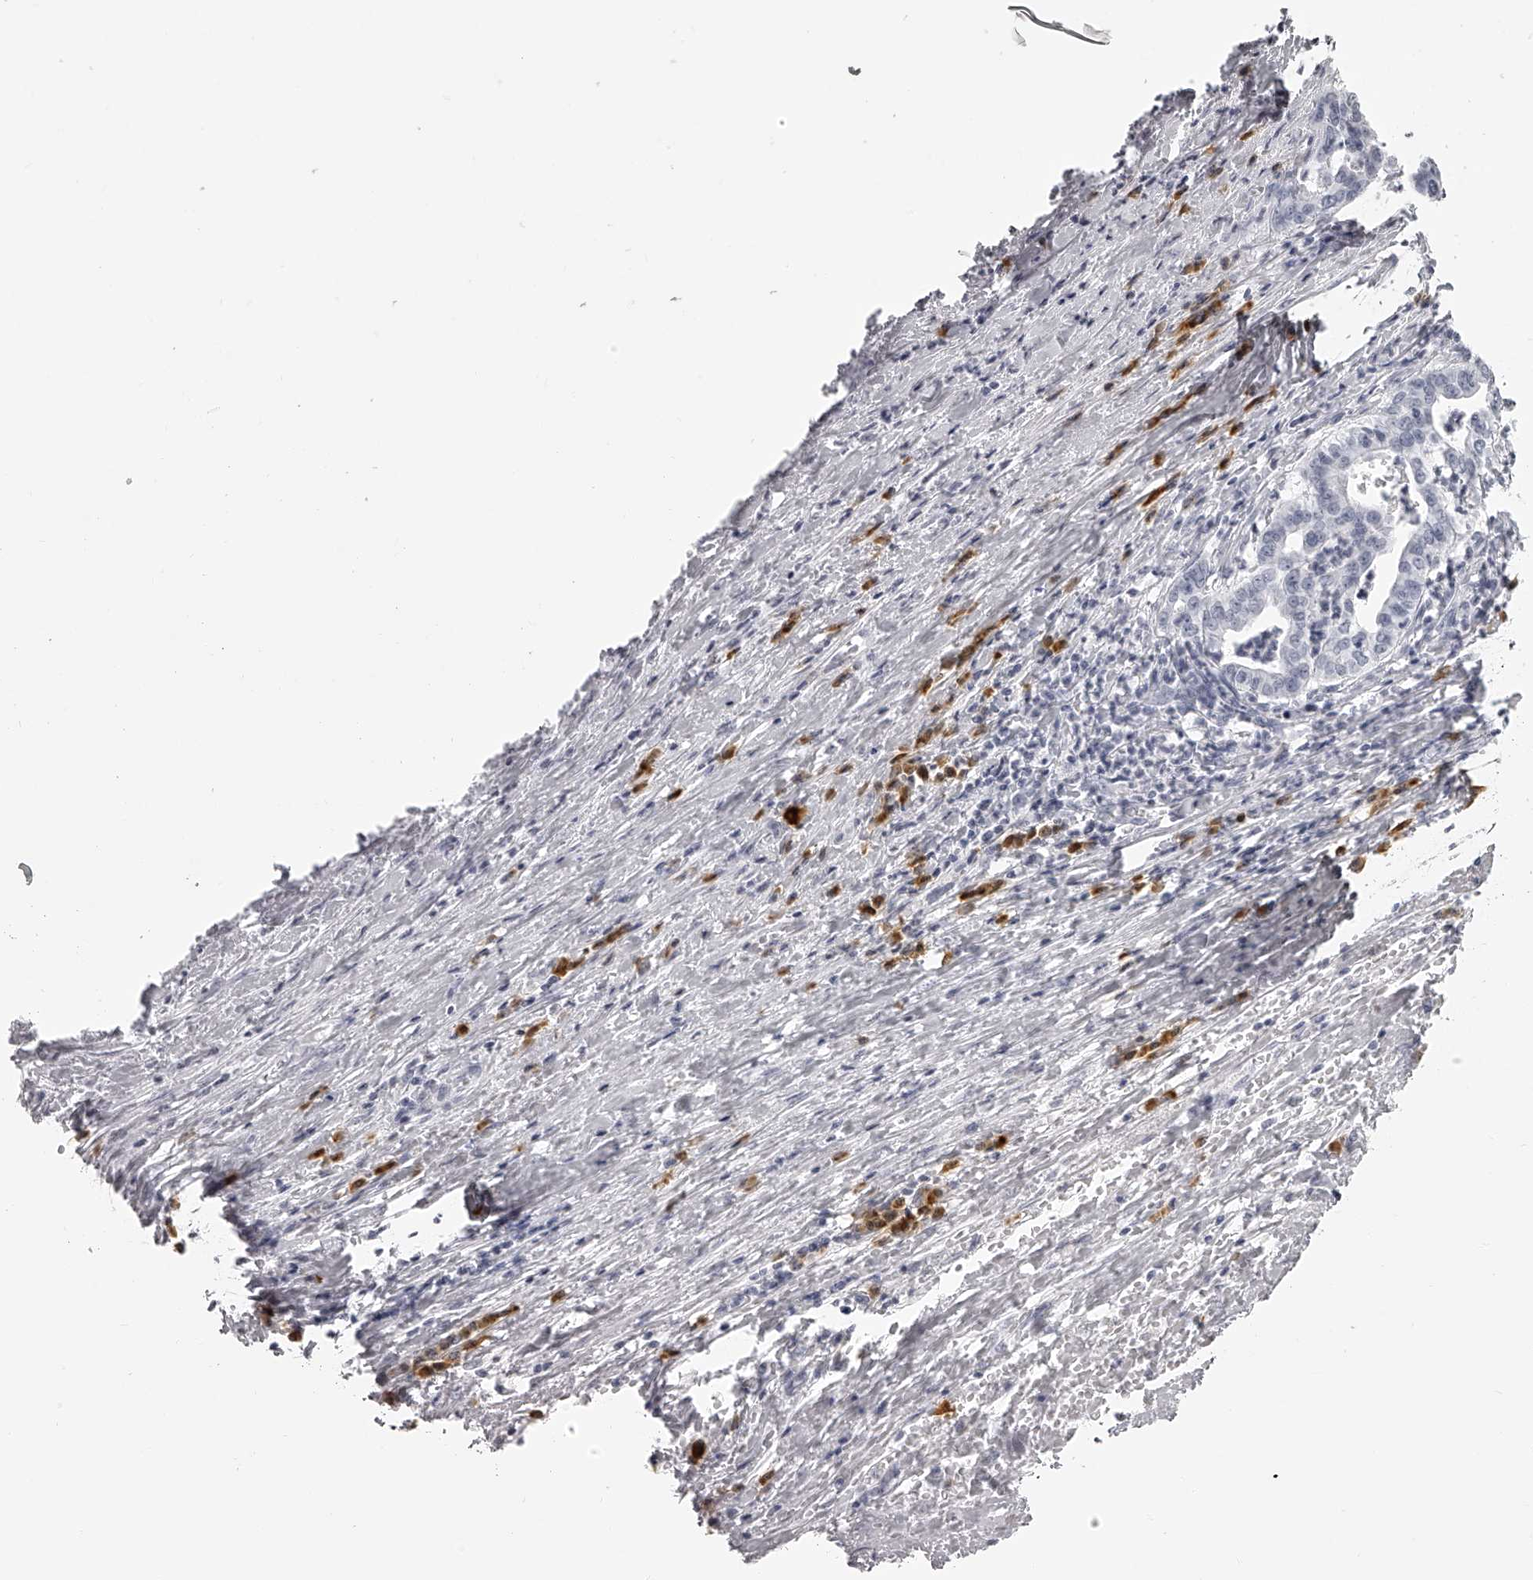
{"staining": {"intensity": "negative", "quantity": "none", "location": "none"}, "tissue": "liver cancer", "cell_type": "Tumor cells", "image_type": "cancer", "snomed": [{"axis": "morphology", "description": "Cholangiocarcinoma"}, {"axis": "topography", "description": "Liver"}], "caption": "The immunohistochemistry image has no significant expression in tumor cells of cholangiocarcinoma (liver) tissue.", "gene": "SEC11C", "patient": {"sex": "female", "age": 61}}